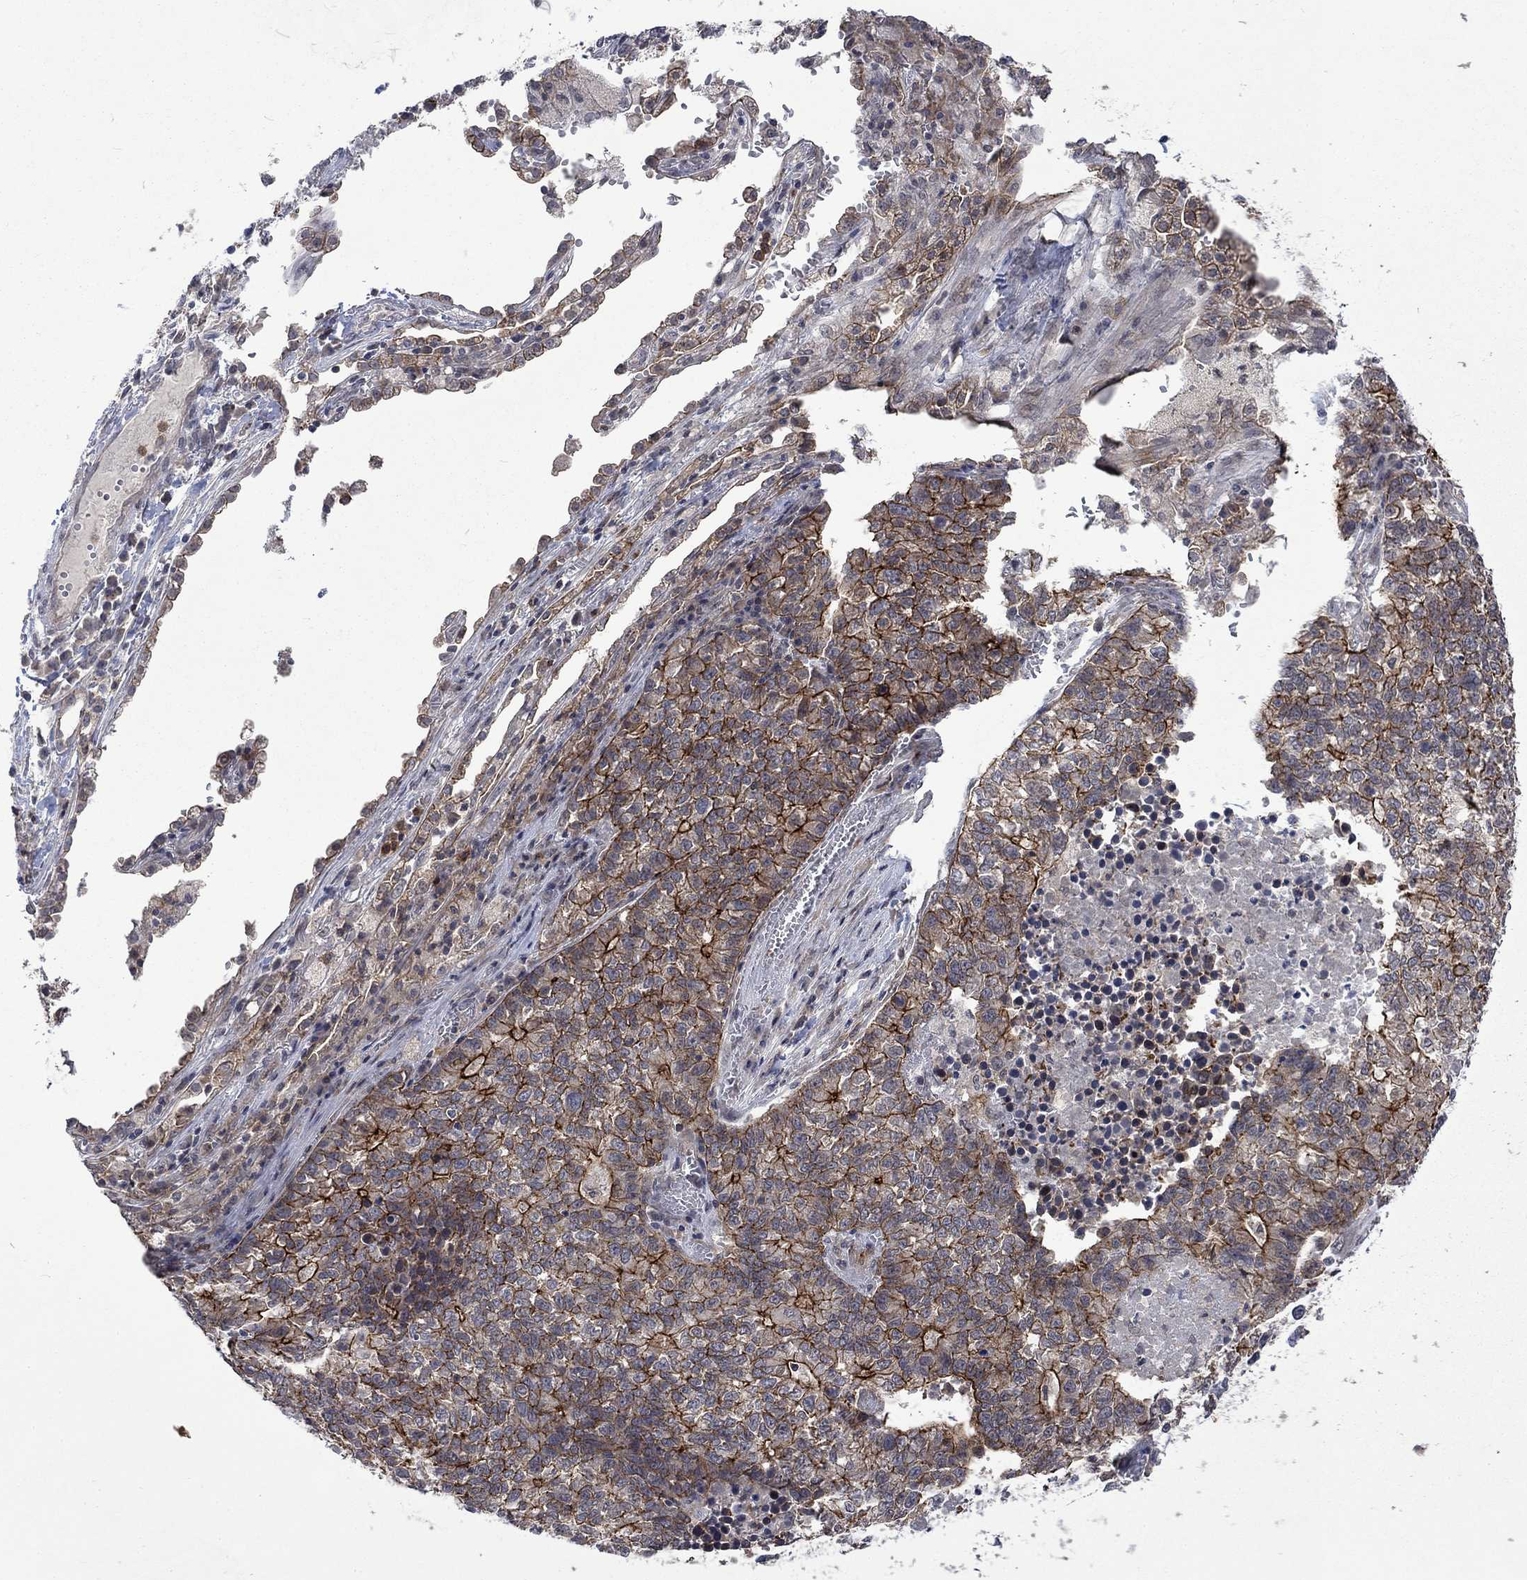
{"staining": {"intensity": "strong", "quantity": "25%-75%", "location": "cytoplasmic/membranous"}, "tissue": "lung cancer", "cell_type": "Tumor cells", "image_type": "cancer", "snomed": [{"axis": "morphology", "description": "Adenocarcinoma, NOS"}, {"axis": "topography", "description": "Lung"}], "caption": "Adenocarcinoma (lung) stained with IHC exhibits strong cytoplasmic/membranous expression in about 25%-75% of tumor cells. (brown staining indicates protein expression, while blue staining denotes nuclei).", "gene": "PPP1R9A", "patient": {"sex": "male", "age": 57}}